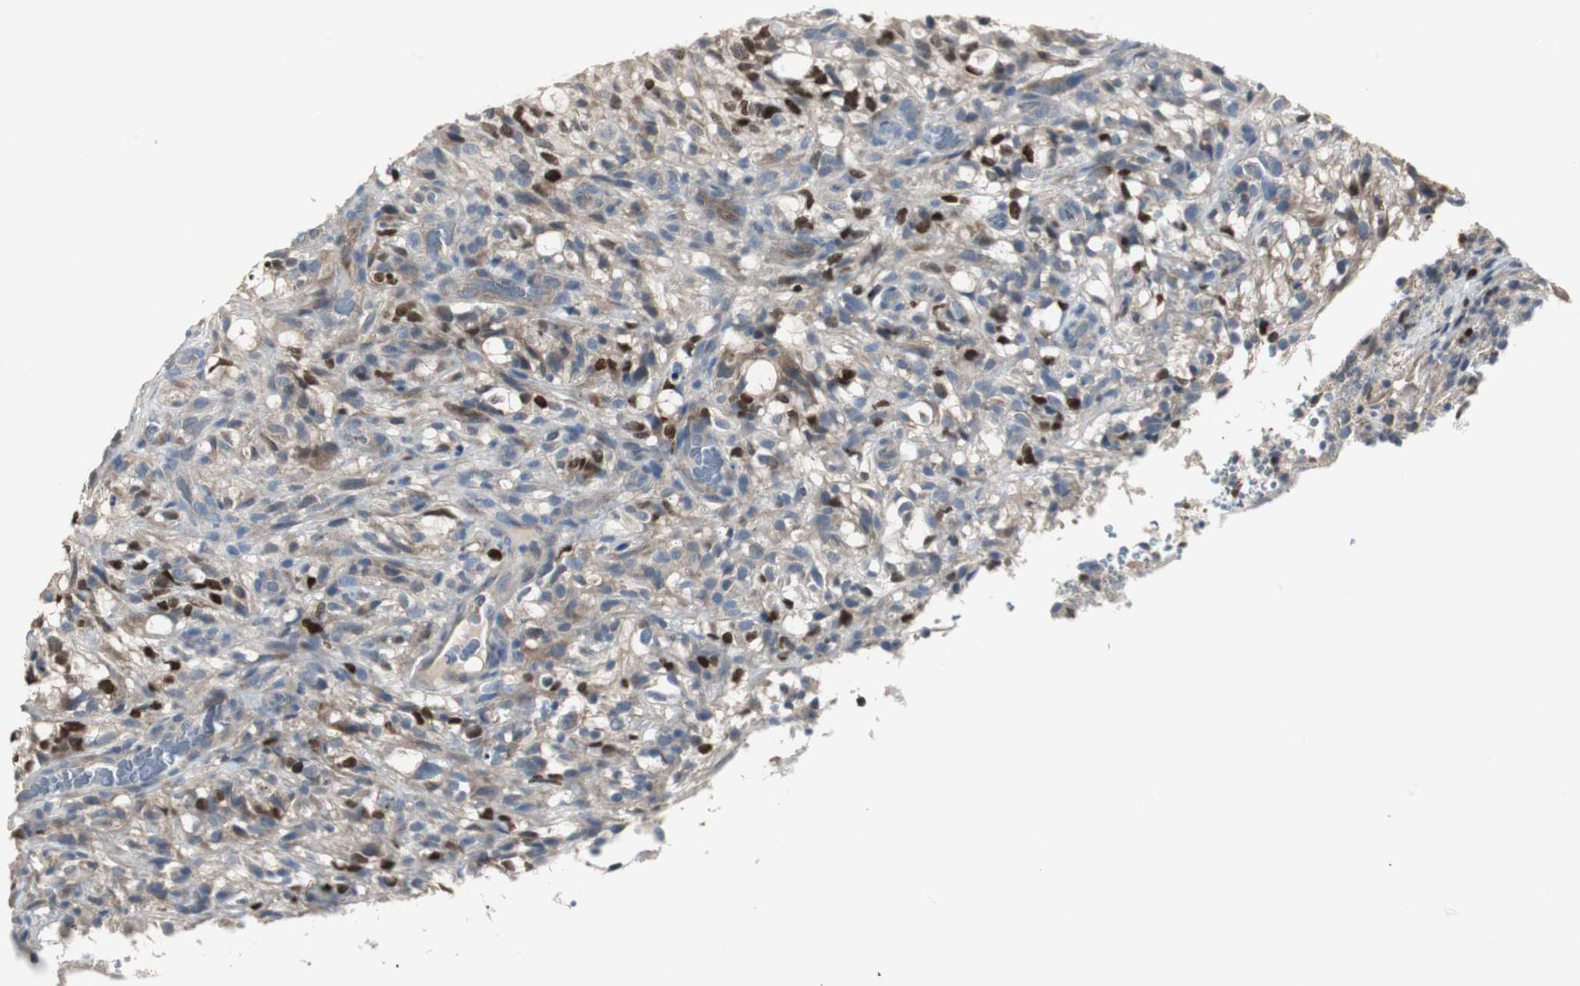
{"staining": {"intensity": "strong", "quantity": "<25%", "location": "nuclear"}, "tissue": "glioma", "cell_type": "Tumor cells", "image_type": "cancer", "snomed": [{"axis": "morphology", "description": "Normal tissue, NOS"}, {"axis": "morphology", "description": "Glioma, malignant, High grade"}, {"axis": "topography", "description": "Cerebral cortex"}], "caption": "Immunohistochemical staining of malignant high-grade glioma exhibits medium levels of strong nuclear protein staining in approximately <25% of tumor cells. The staining was performed using DAB (3,3'-diaminobenzidine), with brown indicating positive protein expression. Nuclei are stained blue with hematoxylin.", "gene": "MYT1", "patient": {"sex": "male", "age": 75}}